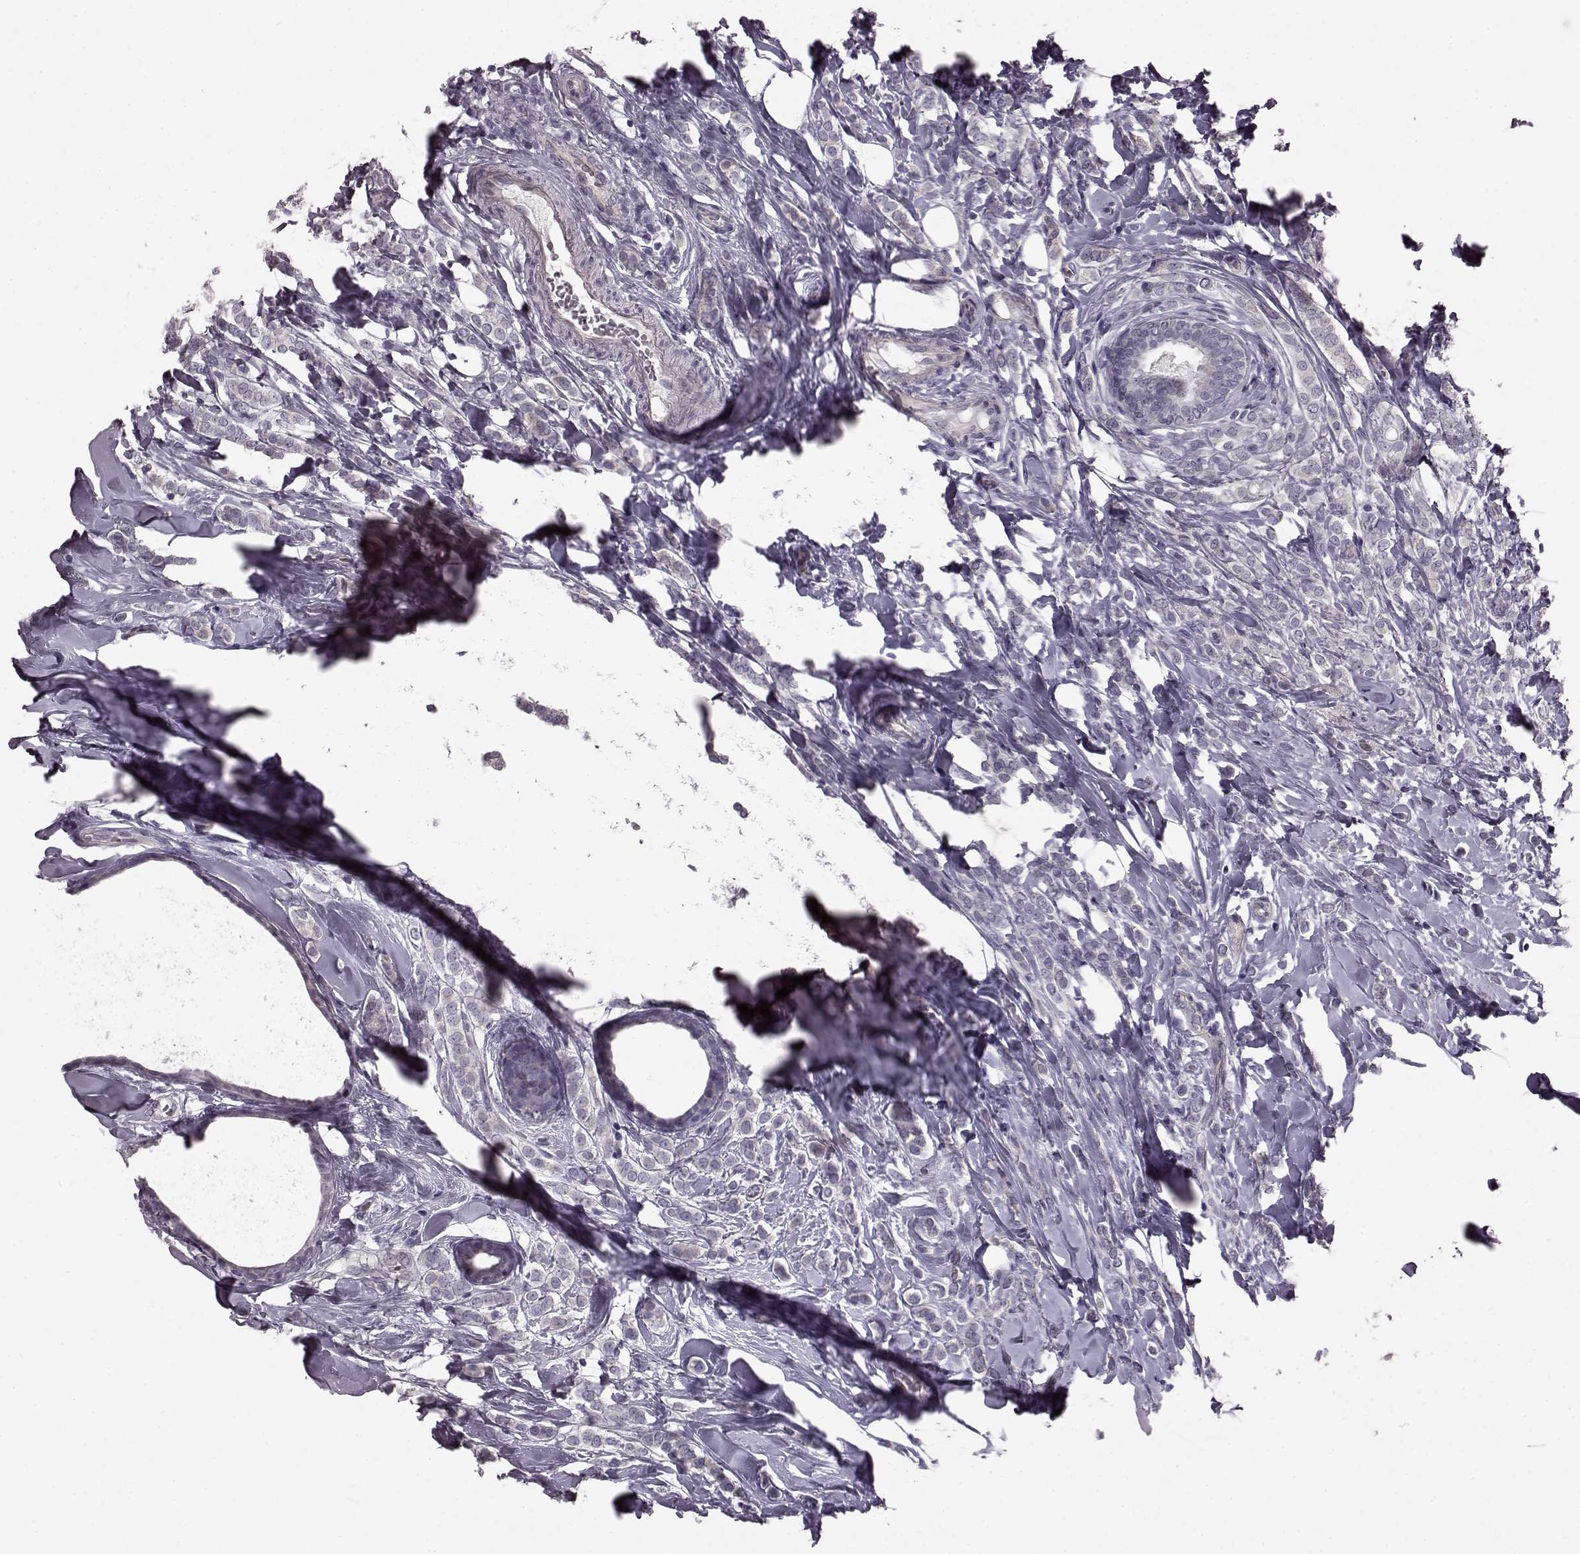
{"staining": {"intensity": "negative", "quantity": "none", "location": "none"}, "tissue": "breast cancer", "cell_type": "Tumor cells", "image_type": "cancer", "snomed": [{"axis": "morphology", "description": "Lobular carcinoma"}, {"axis": "topography", "description": "Breast"}], "caption": "DAB (3,3'-diaminobenzidine) immunohistochemical staining of human breast cancer (lobular carcinoma) reveals no significant staining in tumor cells.", "gene": "TCHHL1", "patient": {"sex": "female", "age": 49}}